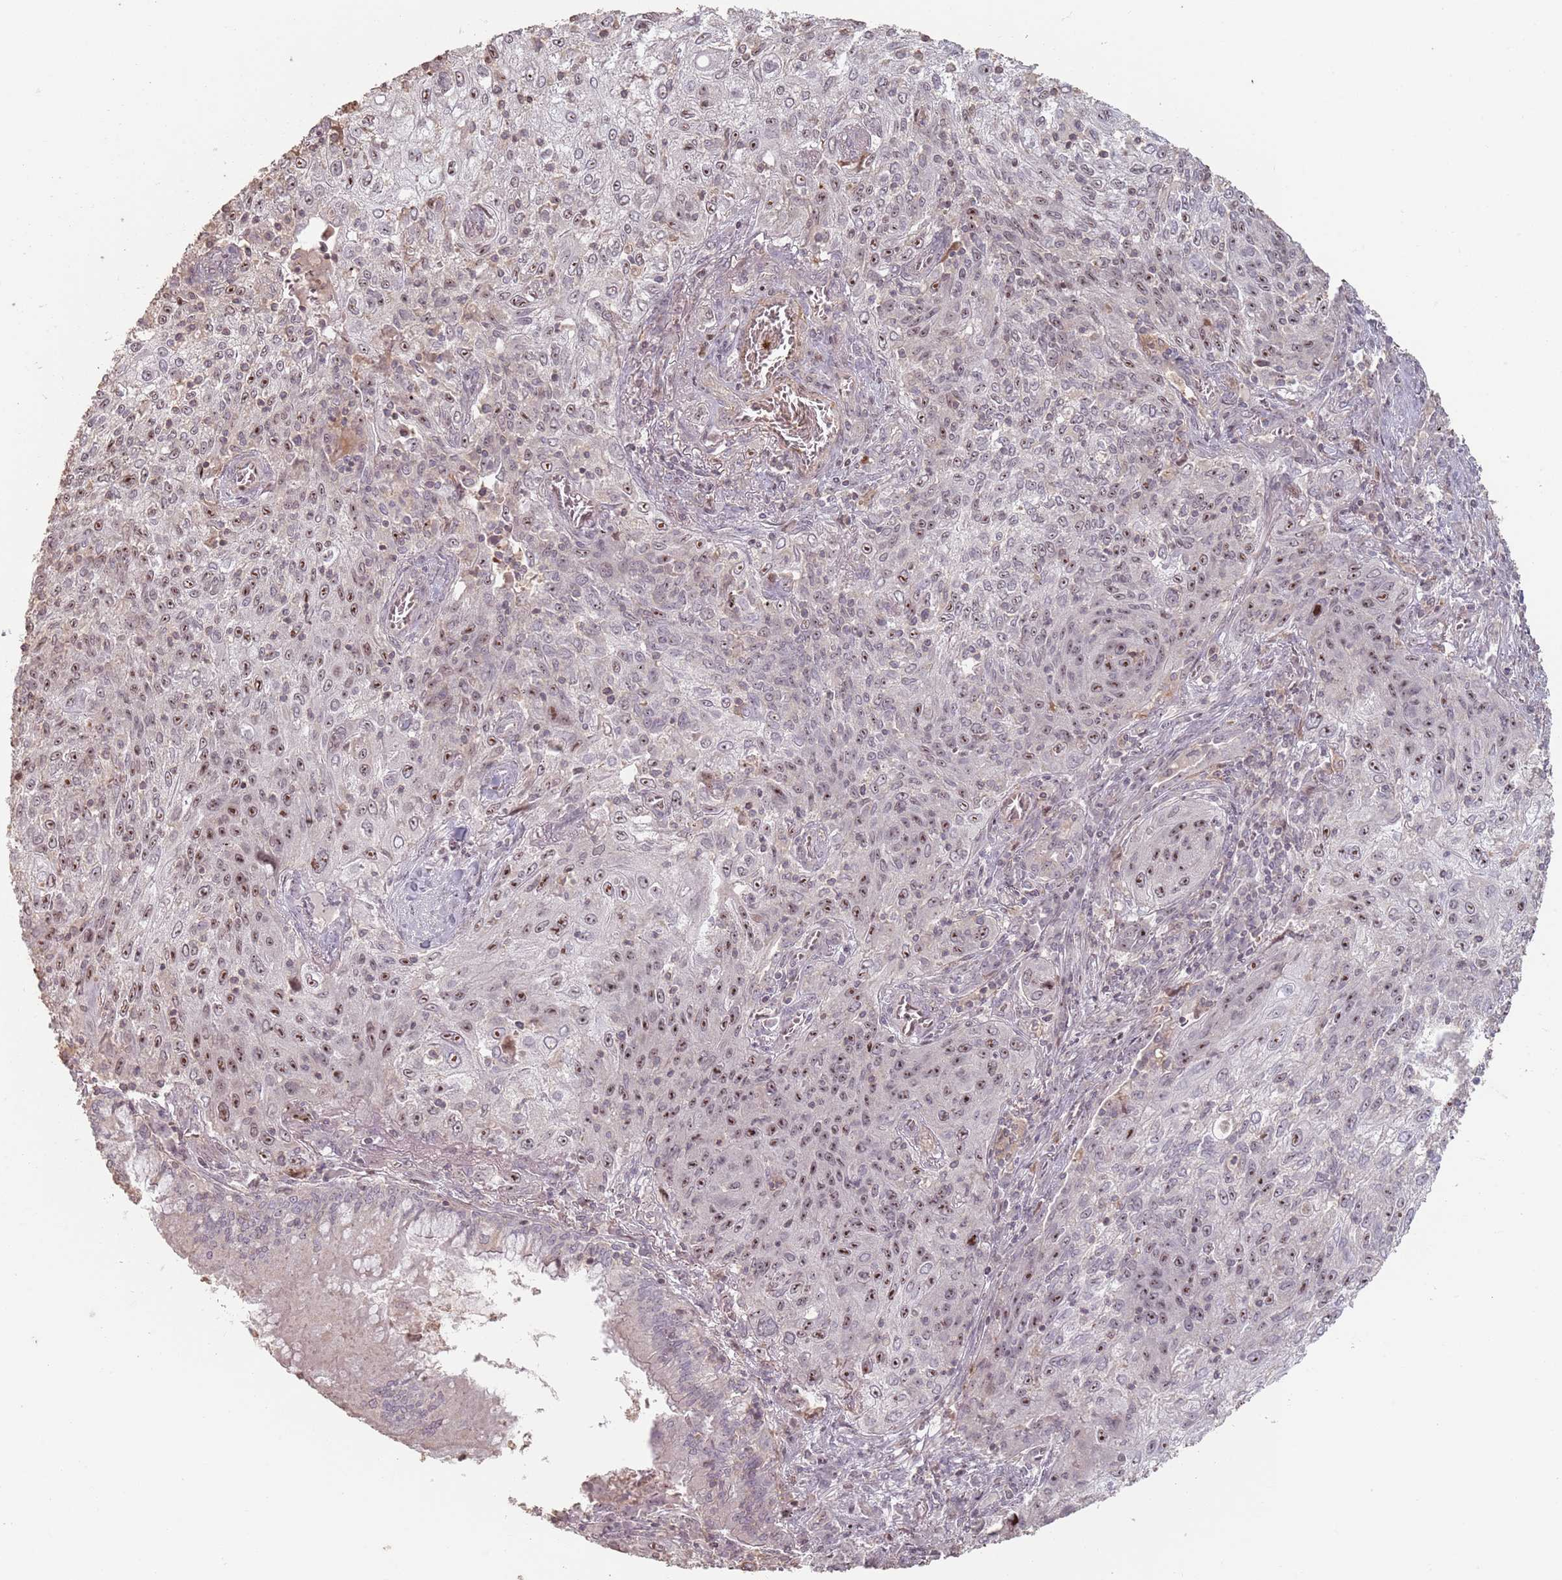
{"staining": {"intensity": "moderate", "quantity": ">75%", "location": "nuclear"}, "tissue": "lung cancer", "cell_type": "Tumor cells", "image_type": "cancer", "snomed": [{"axis": "morphology", "description": "Squamous cell carcinoma, NOS"}, {"axis": "topography", "description": "Lung"}], "caption": "IHC (DAB (3,3'-diaminobenzidine)) staining of lung squamous cell carcinoma reveals moderate nuclear protein positivity in approximately >75% of tumor cells.", "gene": "ADTRP", "patient": {"sex": "female", "age": 69}}